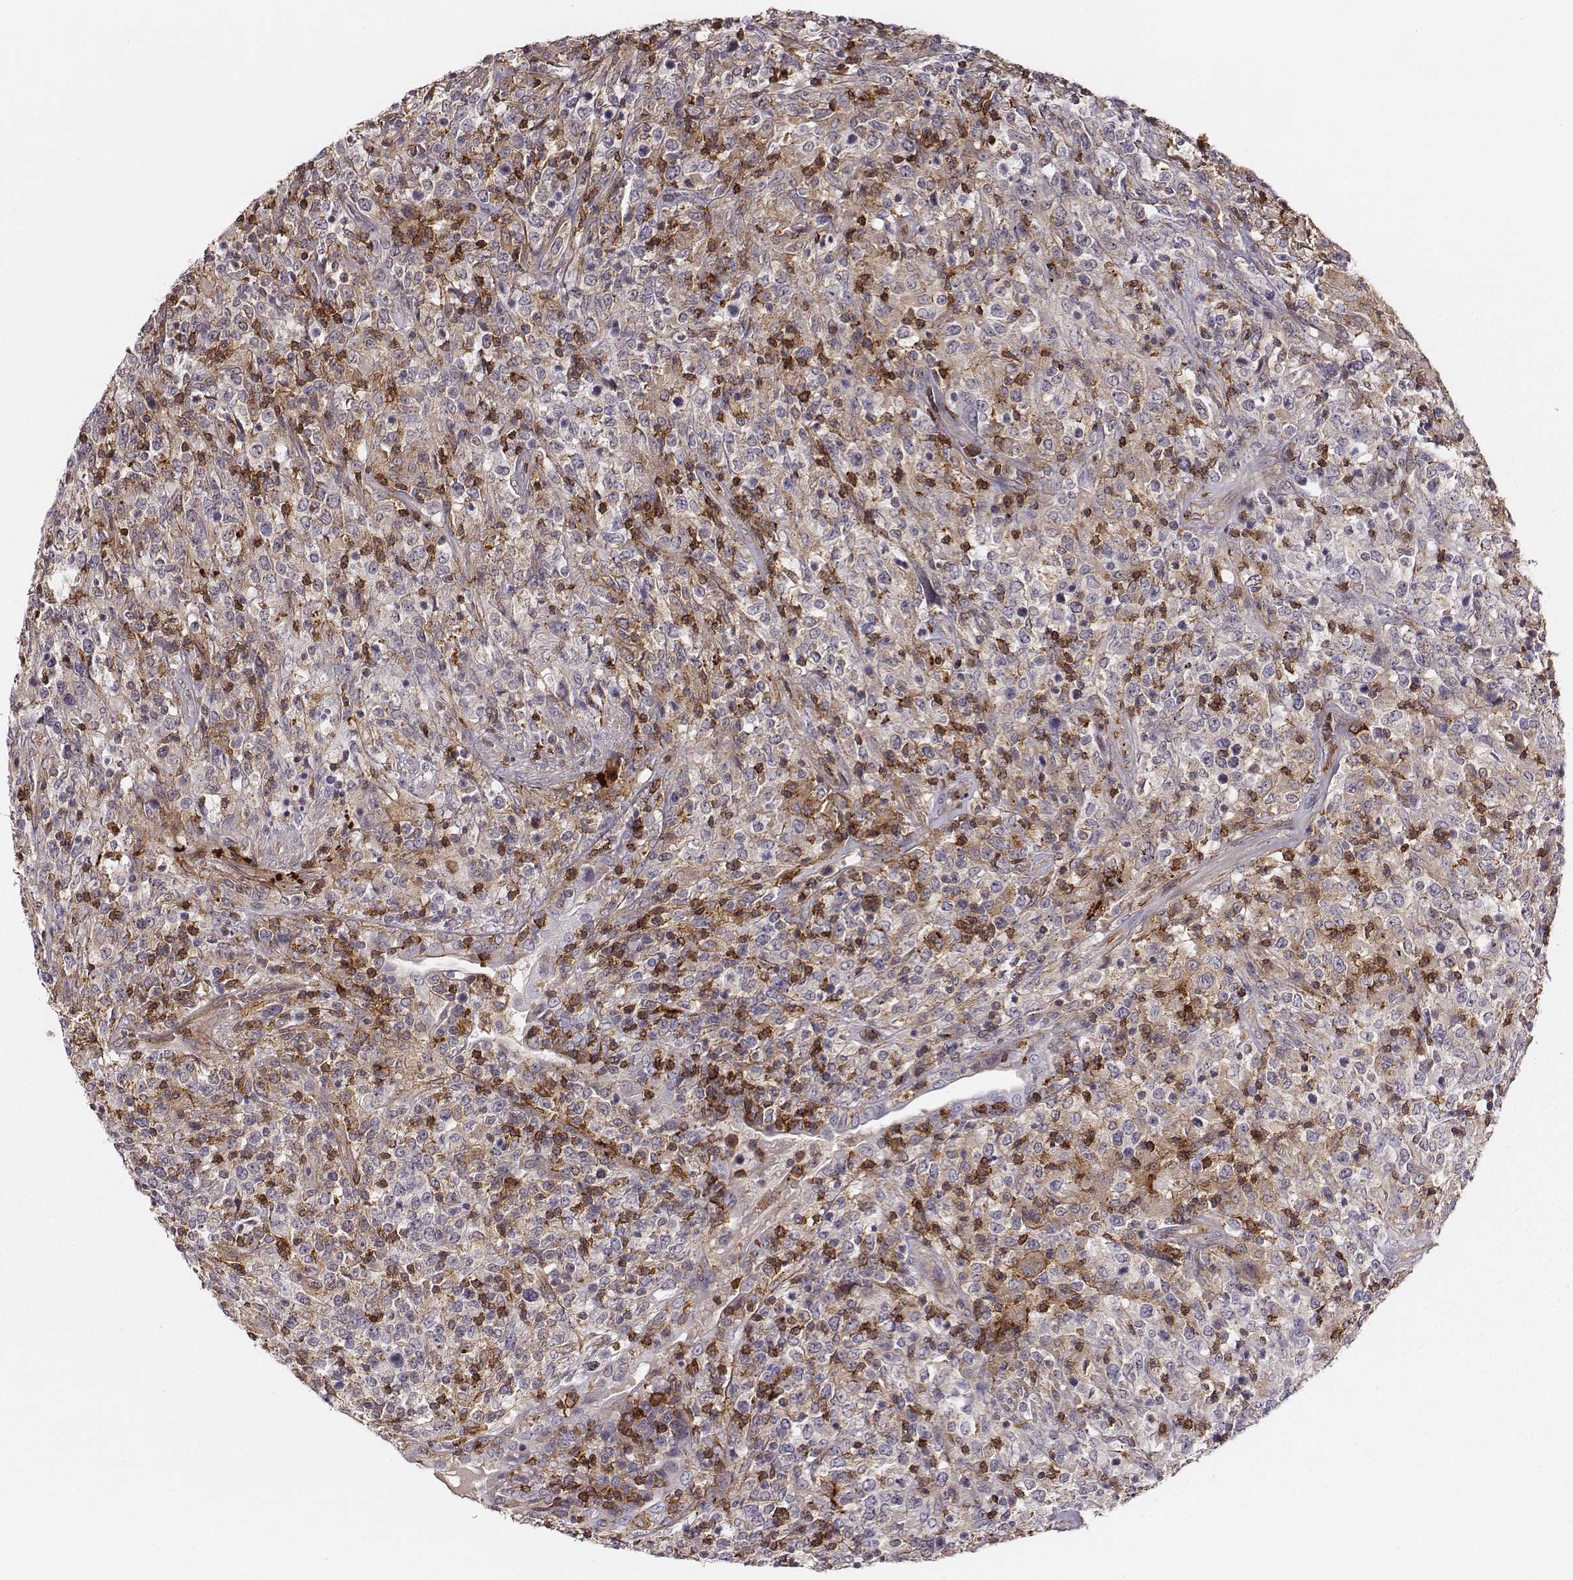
{"staining": {"intensity": "negative", "quantity": "none", "location": "none"}, "tissue": "lymphoma", "cell_type": "Tumor cells", "image_type": "cancer", "snomed": [{"axis": "morphology", "description": "Malignant lymphoma, non-Hodgkin's type, High grade"}, {"axis": "topography", "description": "Lung"}], "caption": "Lymphoma was stained to show a protein in brown. There is no significant staining in tumor cells.", "gene": "ZYX", "patient": {"sex": "male", "age": 79}}